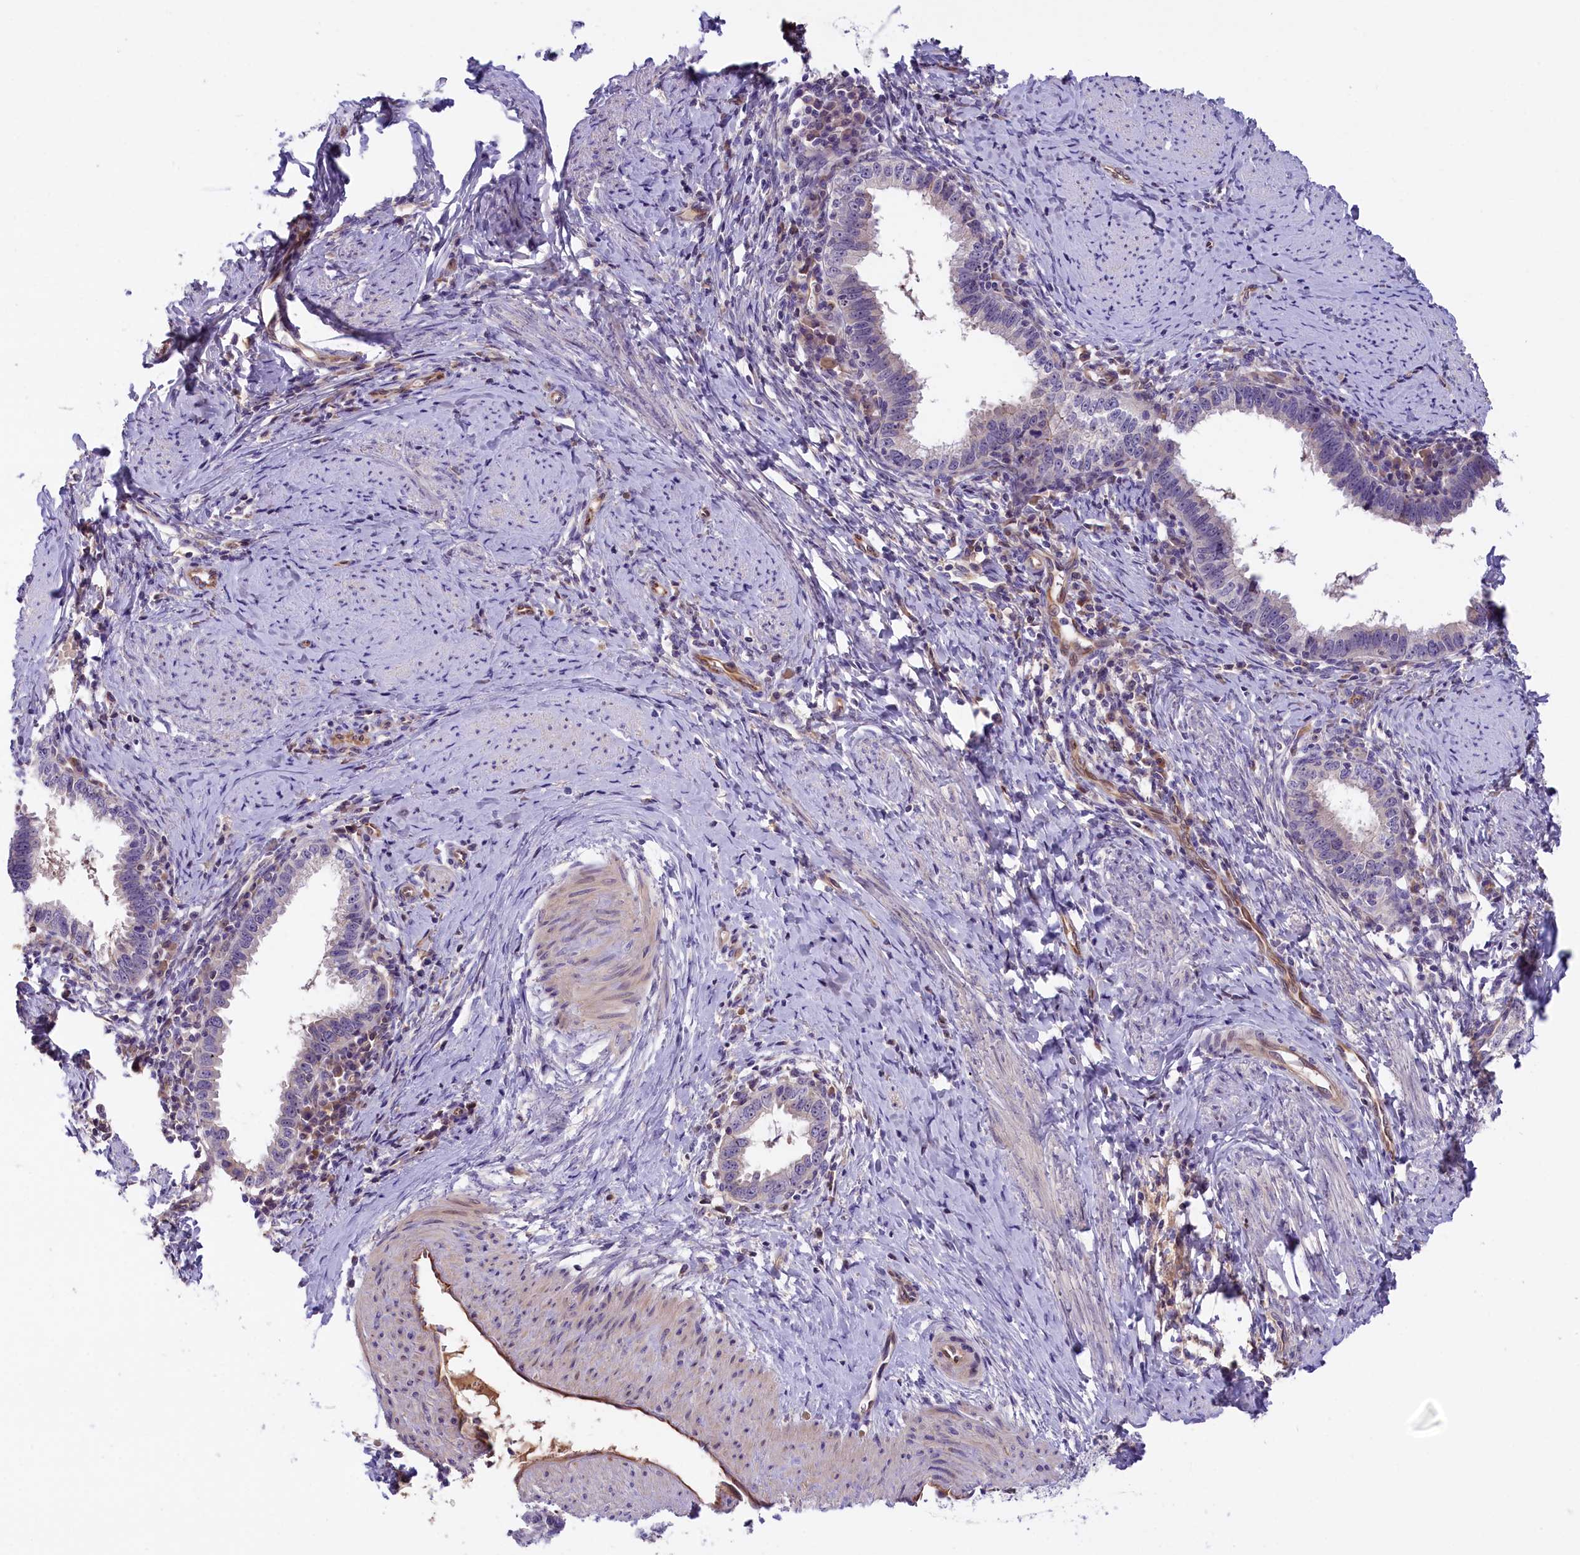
{"staining": {"intensity": "negative", "quantity": "none", "location": "none"}, "tissue": "cervical cancer", "cell_type": "Tumor cells", "image_type": "cancer", "snomed": [{"axis": "morphology", "description": "Adenocarcinoma, NOS"}, {"axis": "topography", "description": "Cervix"}], "caption": "Protein analysis of cervical adenocarcinoma displays no significant positivity in tumor cells.", "gene": "CCDC32", "patient": {"sex": "female", "age": 36}}